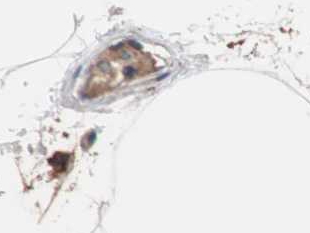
{"staining": {"intensity": "moderate", "quantity": ">75%", "location": "cytoplasmic/membranous"}, "tissue": "adipose tissue", "cell_type": "Adipocytes", "image_type": "normal", "snomed": [{"axis": "morphology", "description": "Normal tissue, NOS"}, {"axis": "morphology", "description": "Duct carcinoma"}, {"axis": "topography", "description": "Breast"}, {"axis": "topography", "description": "Adipose tissue"}], "caption": "Immunohistochemistry (IHC) micrograph of unremarkable adipose tissue: human adipose tissue stained using IHC shows medium levels of moderate protein expression localized specifically in the cytoplasmic/membranous of adipocytes, appearing as a cytoplasmic/membranous brown color.", "gene": "ATG7", "patient": {"sex": "female", "age": 37}}